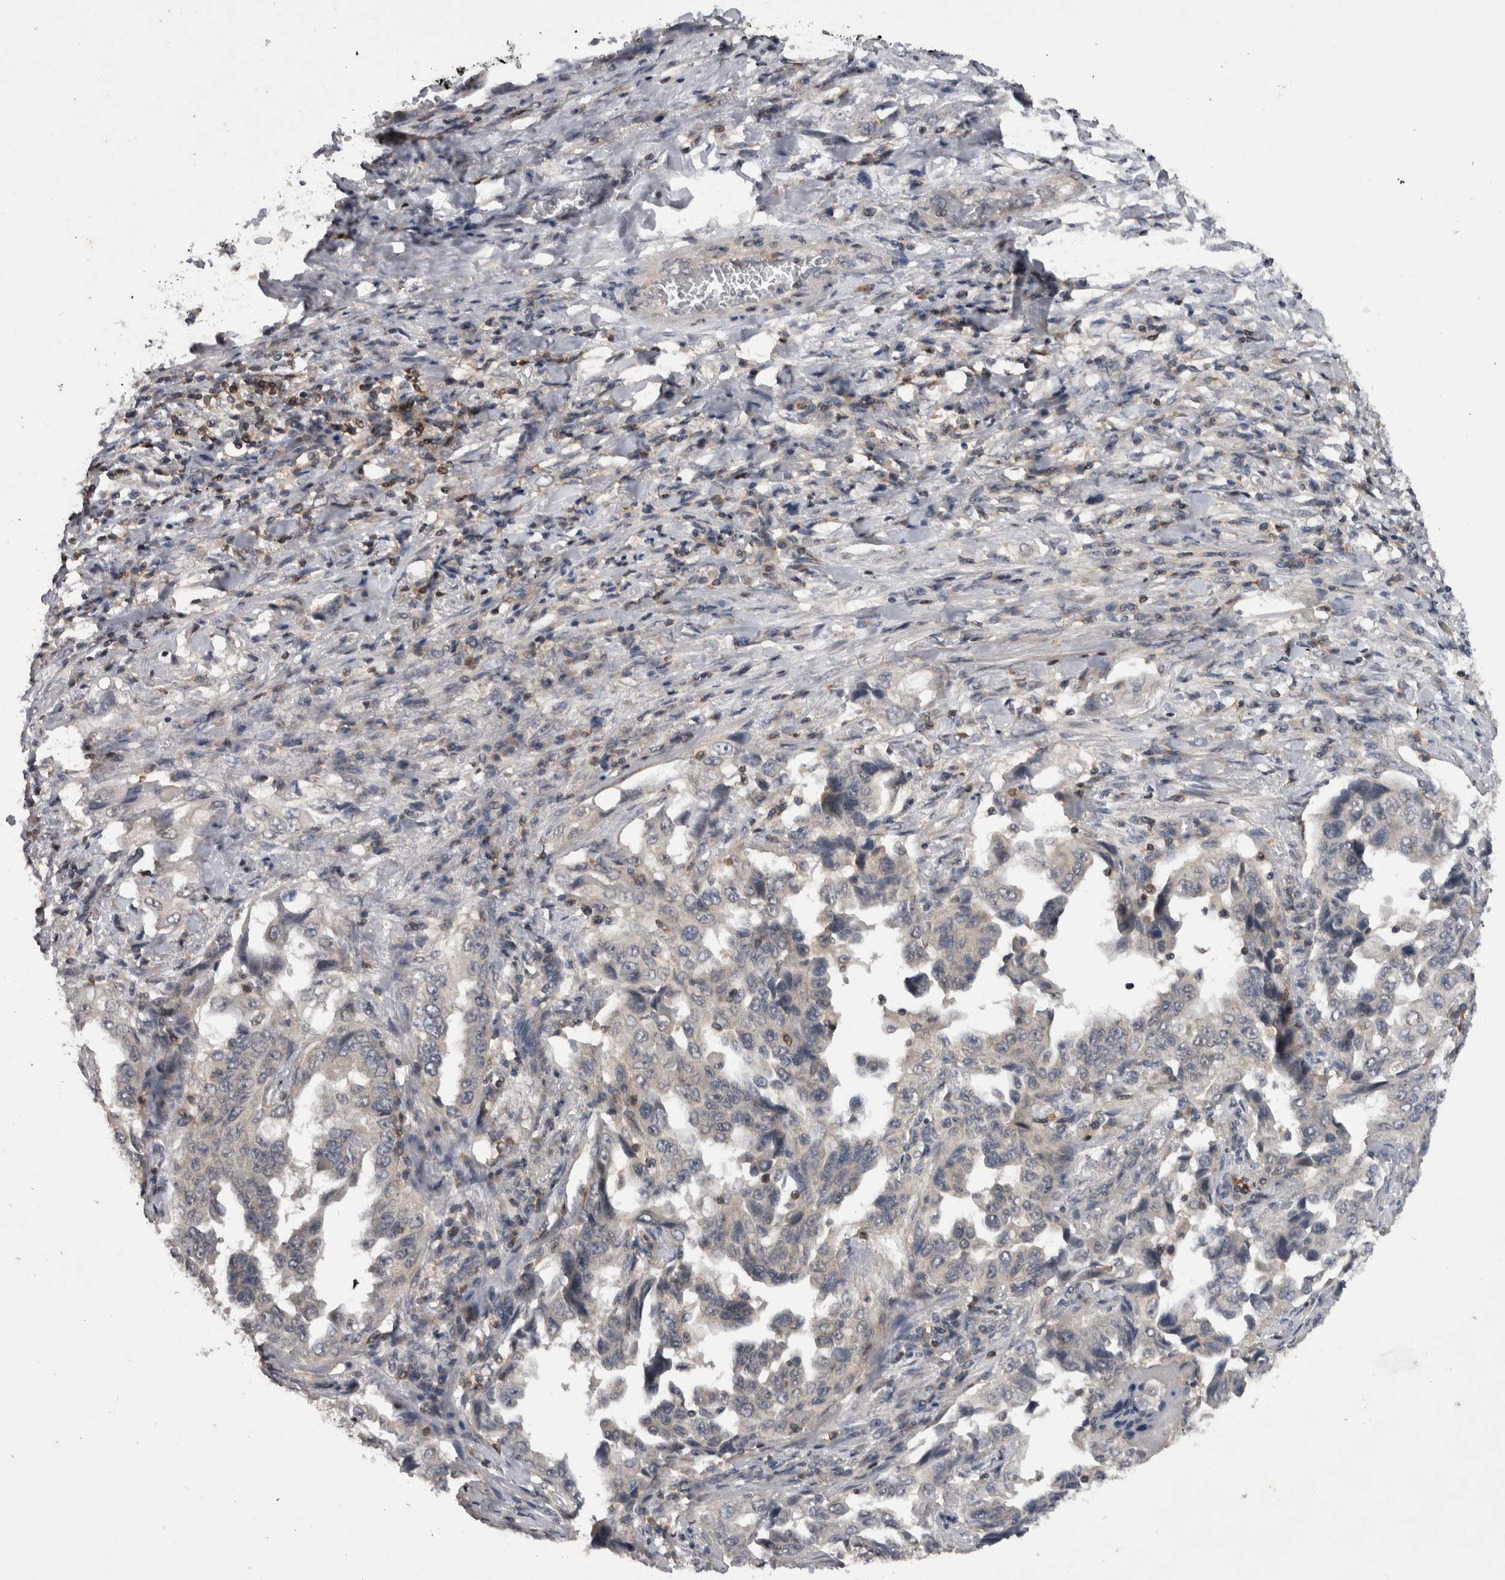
{"staining": {"intensity": "negative", "quantity": "none", "location": "none"}, "tissue": "lung cancer", "cell_type": "Tumor cells", "image_type": "cancer", "snomed": [{"axis": "morphology", "description": "Adenocarcinoma, NOS"}, {"axis": "topography", "description": "Lung"}], "caption": "DAB (3,3'-diaminobenzidine) immunohistochemical staining of human lung cancer (adenocarcinoma) demonstrates no significant expression in tumor cells. (DAB (3,3'-diaminobenzidine) immunohistochemistry (IHC), high magnification).", "gene": "NFATC2", "patient": {"sex": "female", "age": 51}}